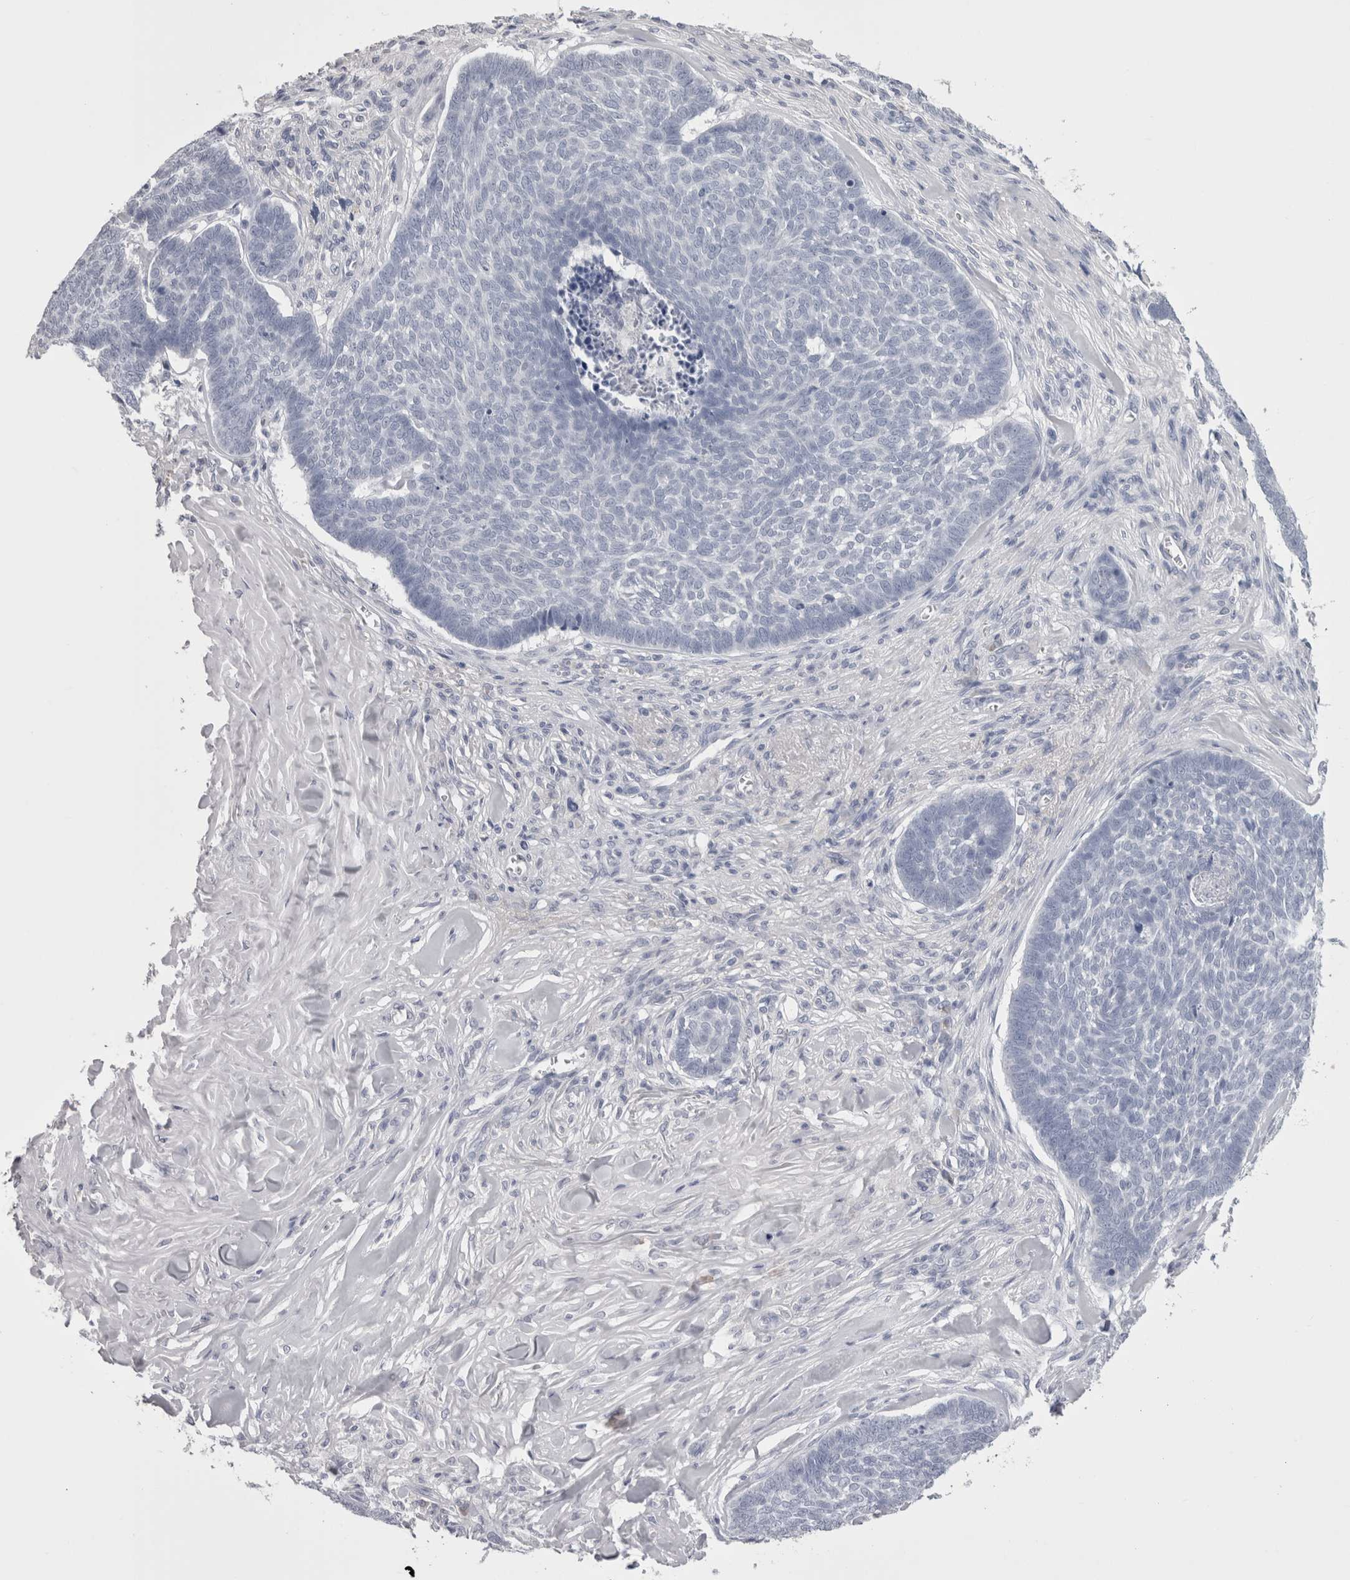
{"staining": {"intensity": "negative", "quantity": "none", "location": "none"}, "tissue": "skin cancer", "cell_type": "Tumor cells", "image_type": "cancer", "snomed": [{"axis": "morphology", "description": "Basal cell carcinoma"}, {"axis": "topography", "description": "Skin"}], "caption": "Skin basal cell carcinoma was stained to show a protein in brown. There is no significant positivity in tumor cells.", "gene": "CDHR5", "patient": {"sex": "male", "age": 84}}